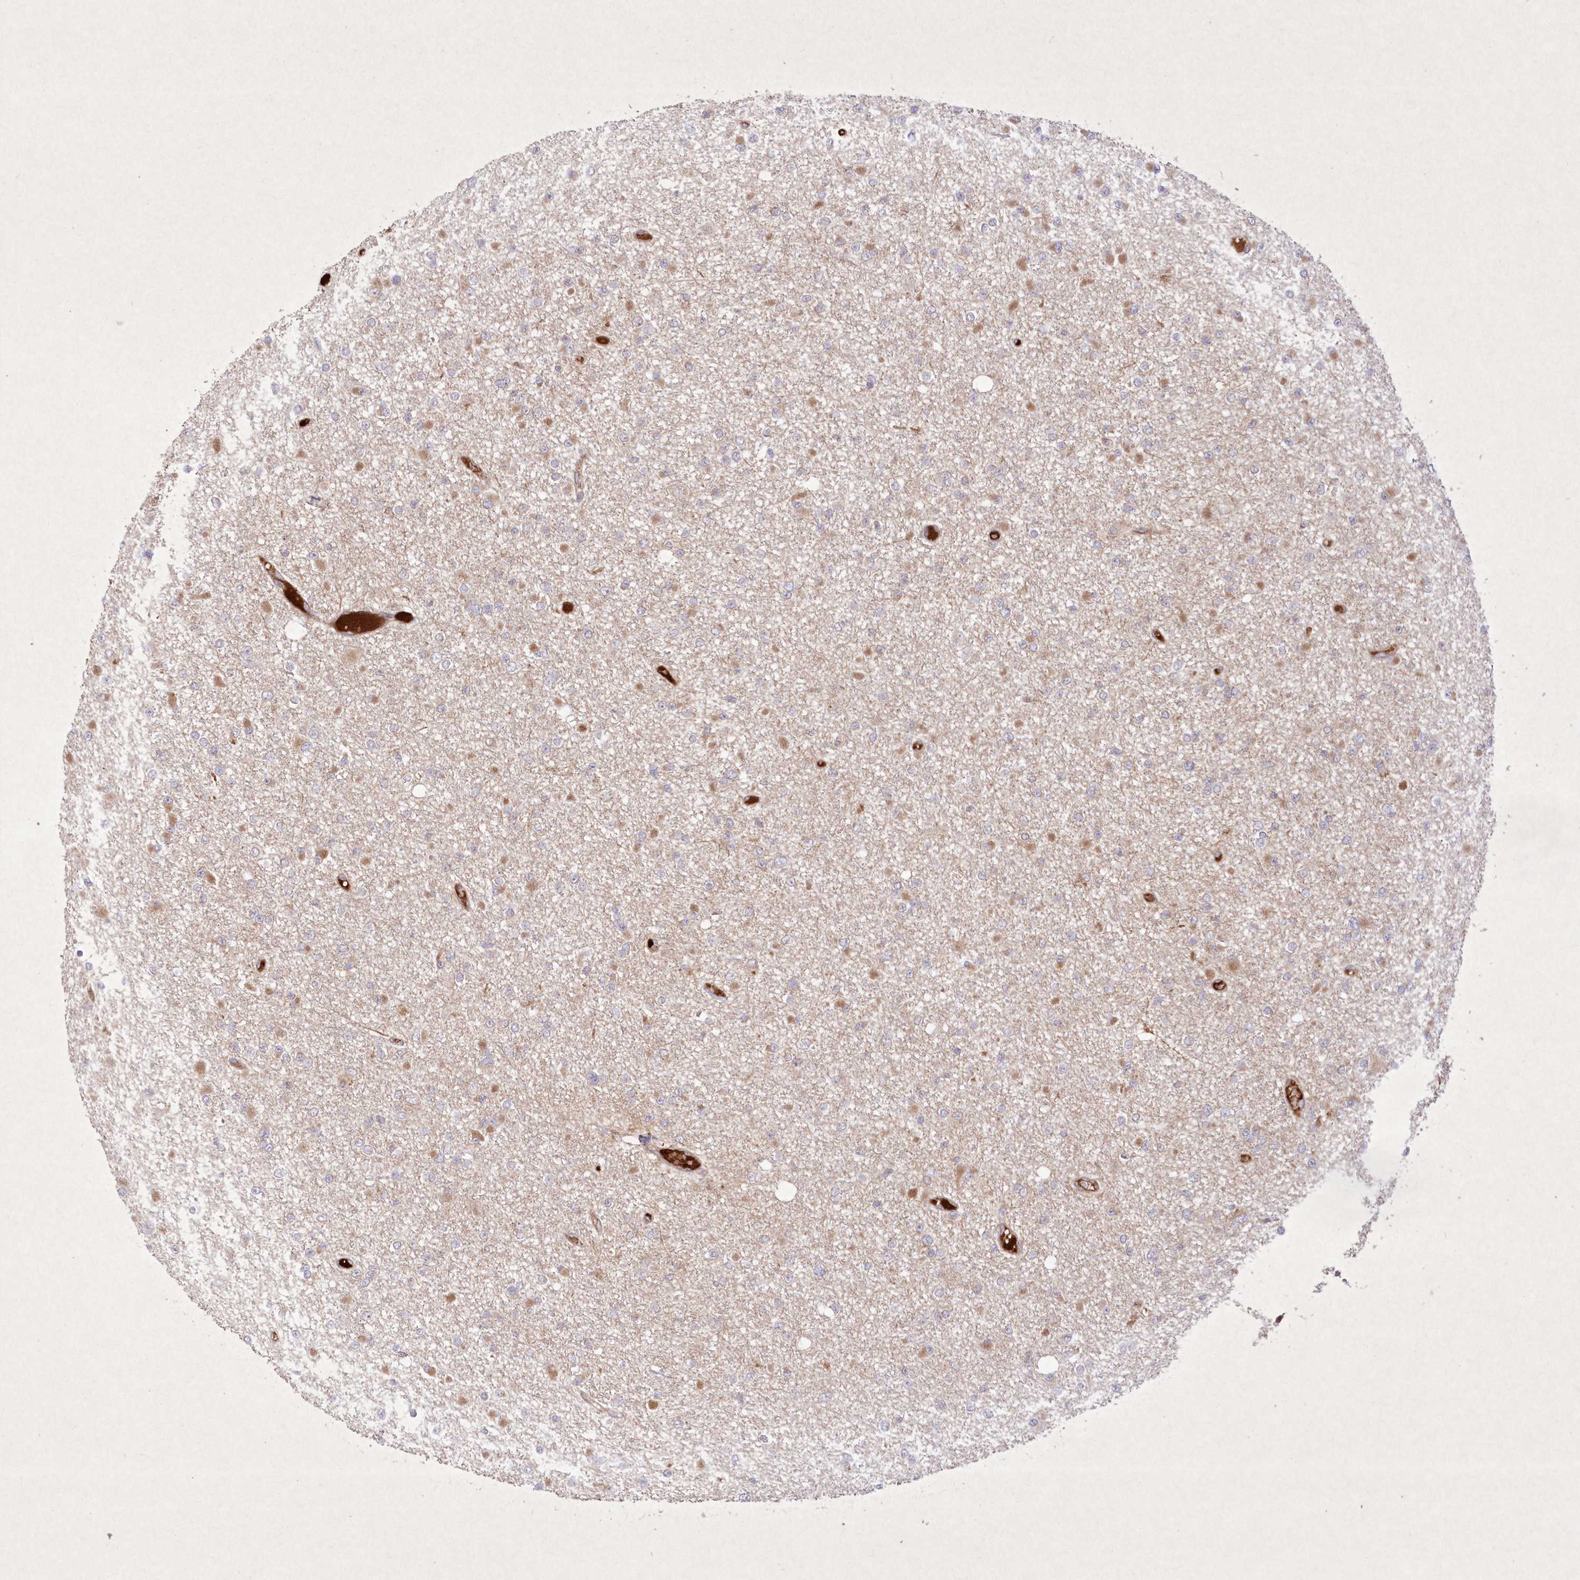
{"staining": {"intensity": "weak", "quantity": "<25%", "location": "cytoplasmic/membranous"}, "tissue": "glioma", "cell_type": "Tumor cells", "image_type": "cancer", "snomed": [{"axis": "morphology", "description": "Glioma, malignant, Low grade"}, {"axis": "topography", "description": "Brain"}], "caption": "This is an immunohistochemistry micrograph of human low-grade glioma (malignant). There is no positivity in tumor cells.", "gene": "APOM", "patient": {"sex": "female", "age": 22}}